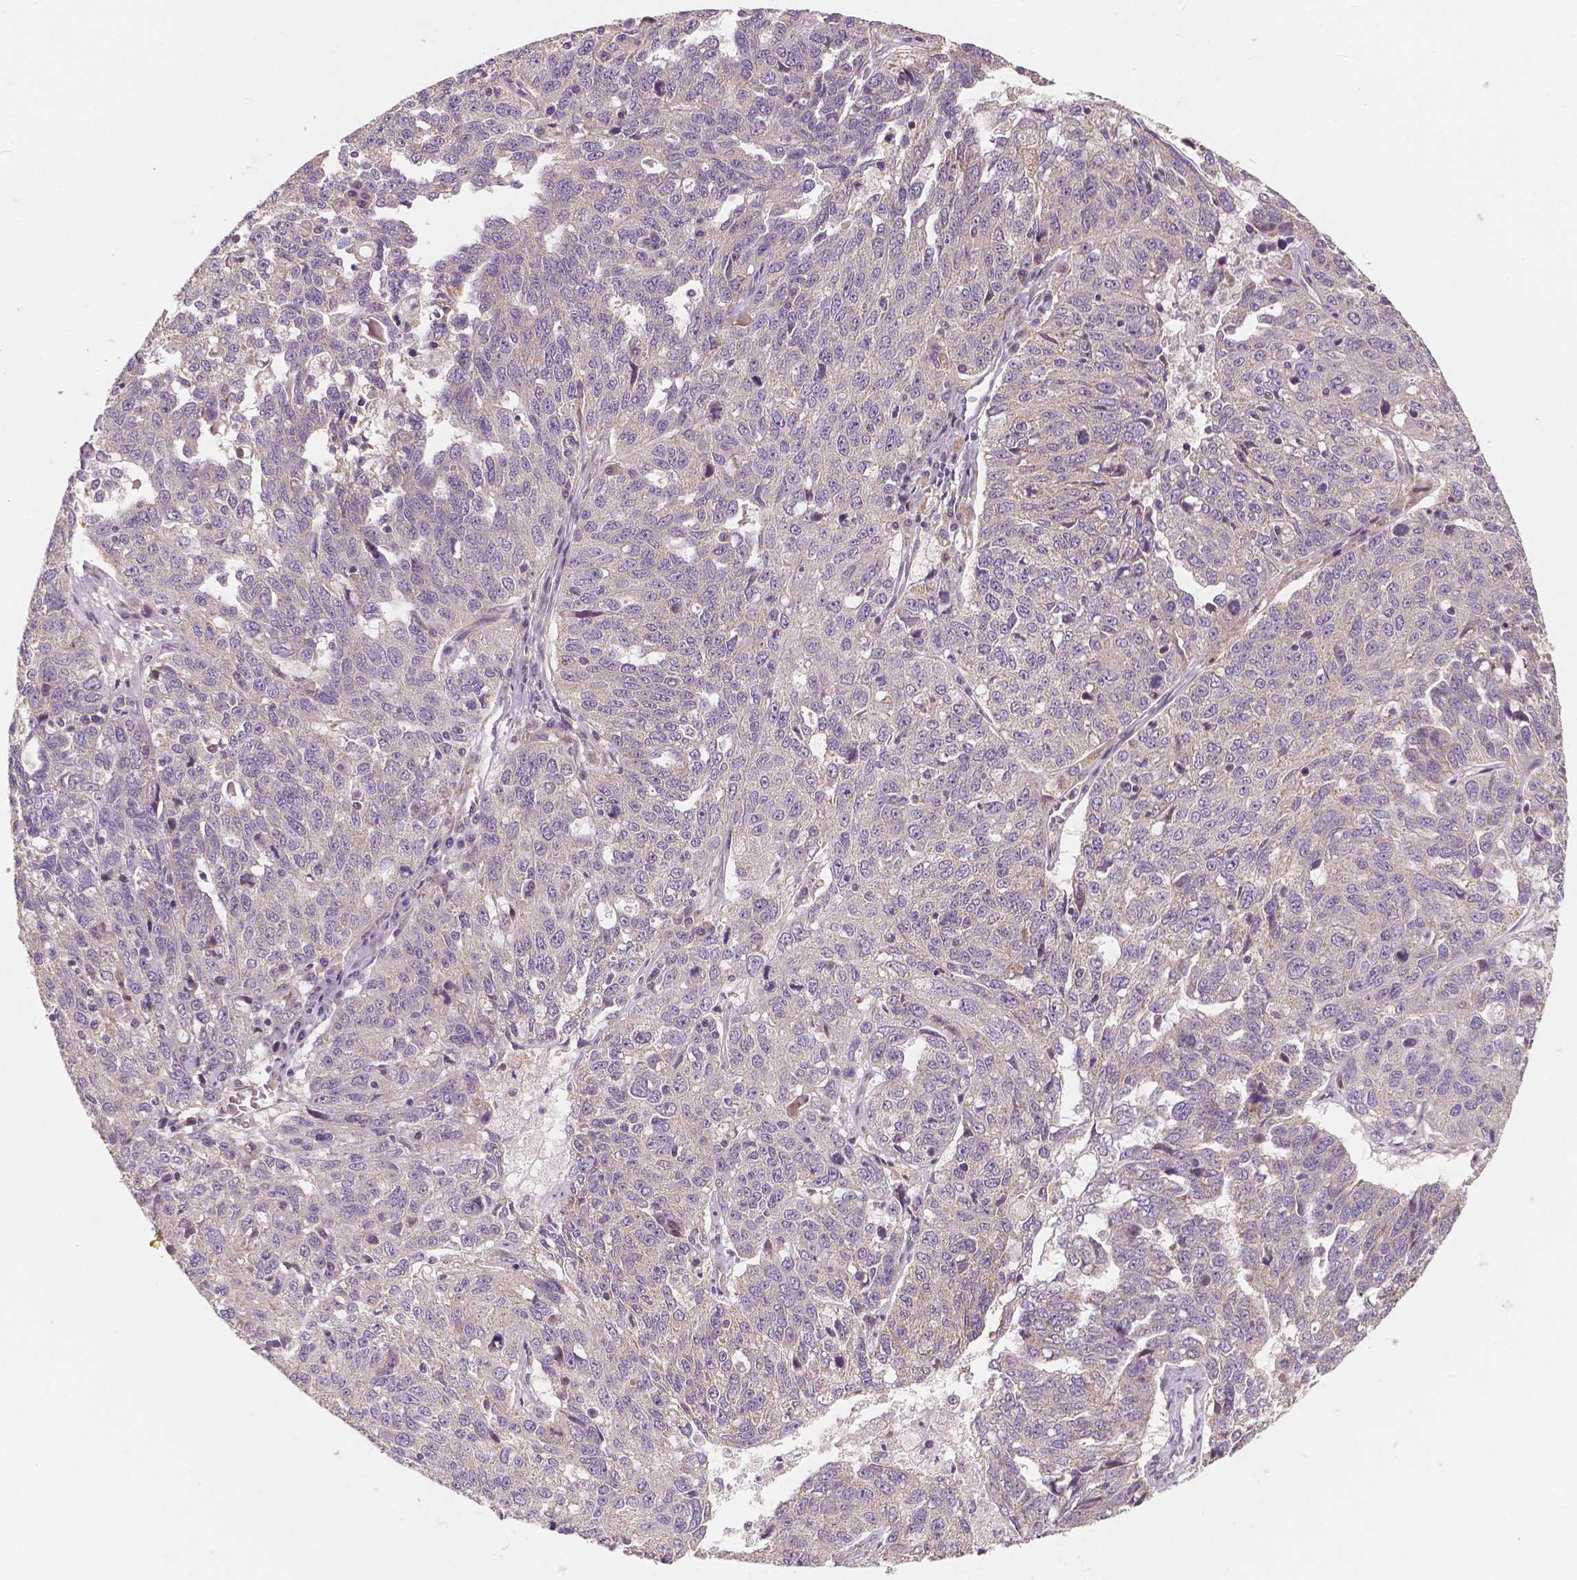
{"staining": {"intensity": "negative", "quantity": "none", "location": "none"}, "tissue": "ovarian cancer", "cell_type": "Tumor cells", "image_type": "cancer", "snomed": [{"axis": "morphology", "description": "Cystadenocarcinoma, serous, NOS"}, {"axis": "topography", "description": "Ovary"}], "caption": "Tumor cells show no significant positivity in ovarian cancer. (Brightfield microscopy of DAB immunohistochemistry (IHC) at high magnification).", "gene": "SNX12", "patient": {"sex": "female", "age": 71}}